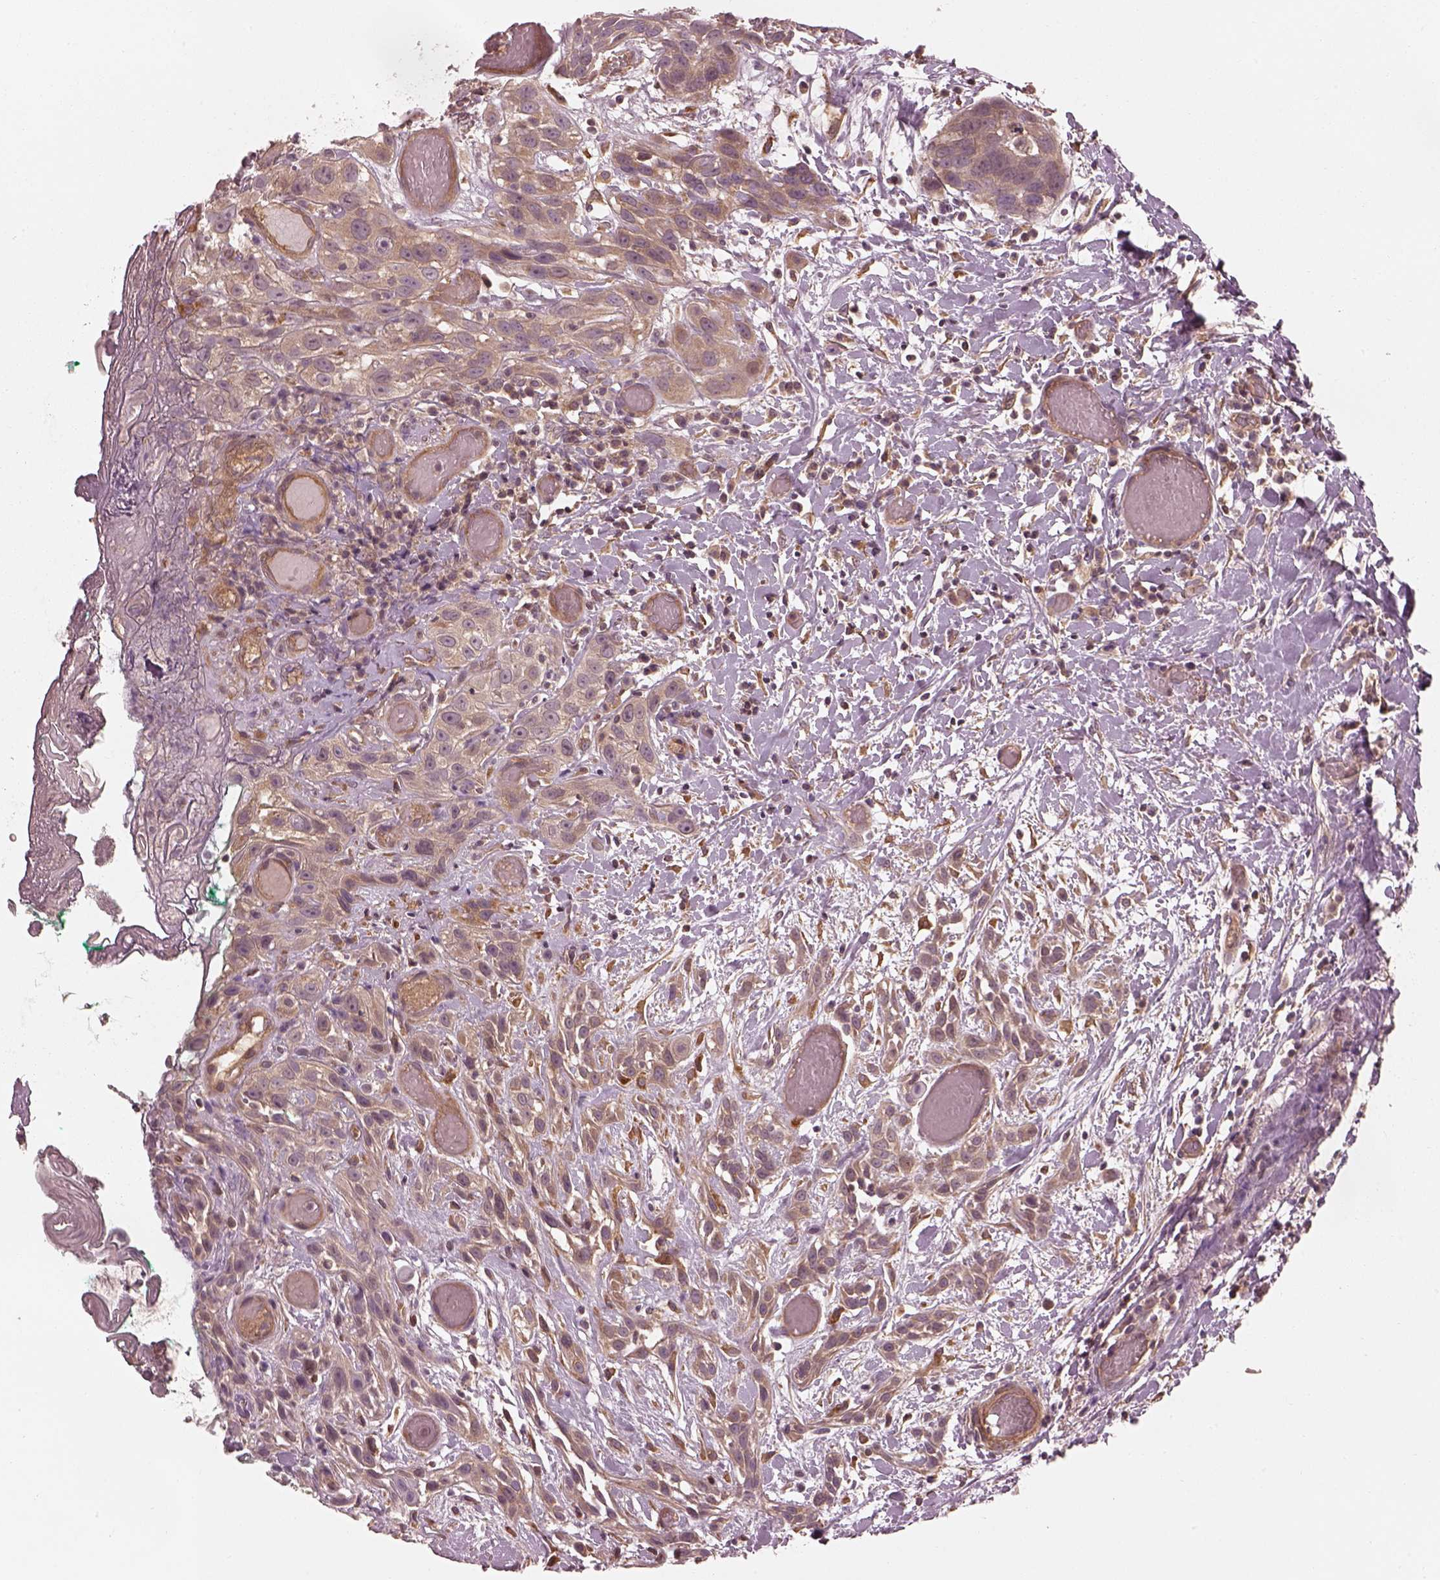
{"staining": {"intensity": "weak", "quantity": "25%-75%", "location": "cytoplasmic/membranous"}, "tissue": "head and neck cancer", "cell_type": "Tumor cells", "image_type": "cancer", "snomed": [{"axis": "morphology", "description": "Normal tissue, NOS"}, {"axis": "morphology", "description": "Squamous cell carcinoma, NOS"}, {"axis": "topography", "description": "Oral tissue"}, {"axis": "topography", "description": "Salivary gland"}, {"axis": "topography", "description": "Head-Neck"}], "caption": "A low amount of weak cytoplasmic/membranous expression is present in approximately 25%-75% of tumor cells in head and neck squamous cell carcinoma tissue.", "gene": "FAM107B", "patient": {"sex": "female", "age": 62}}